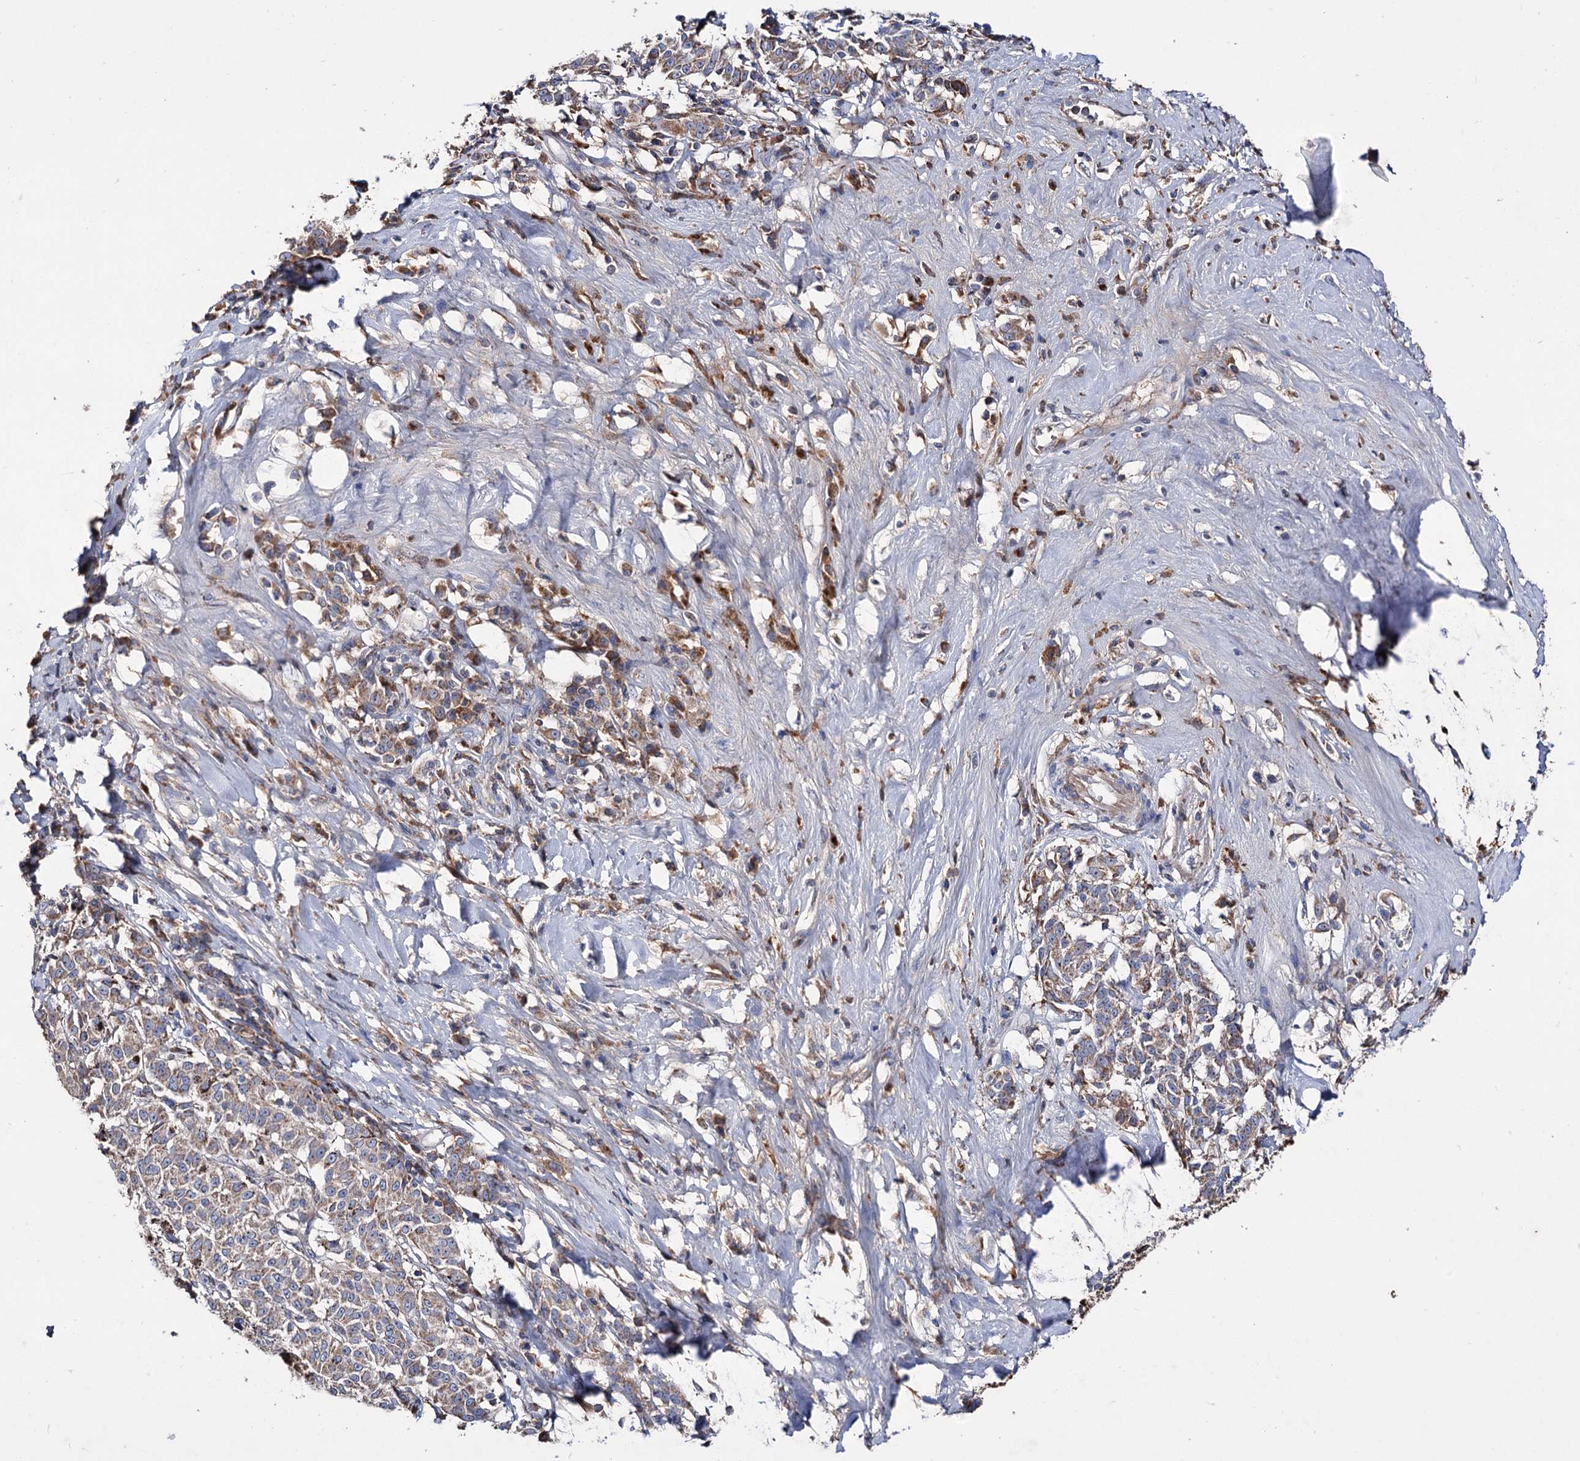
{"staining": {"intensity": "weak", "quantity": ">75%", "location": "cytoplasmic/membranous"}, "tissue": "melanoma", "cell_type": "Tumor cells", "image_type": "cancer", "snomed": [{"axis": "morphology", "description": "Malignant melanoma, NOS"}, {"axis": "topography", "description": "Skin"}], "caption": "IHC photomicrograph of neoplastic tissue: human malignant melanoma stained using immunohistochemistry reveals low levels of weak protein expression localized specifically in the cytoplasmic/membranous of tumor cells, appearing as a cytoplasmic/membranous brown color.", "gene": "CLPB", "patient": {"sex": "female", "age": 72}}